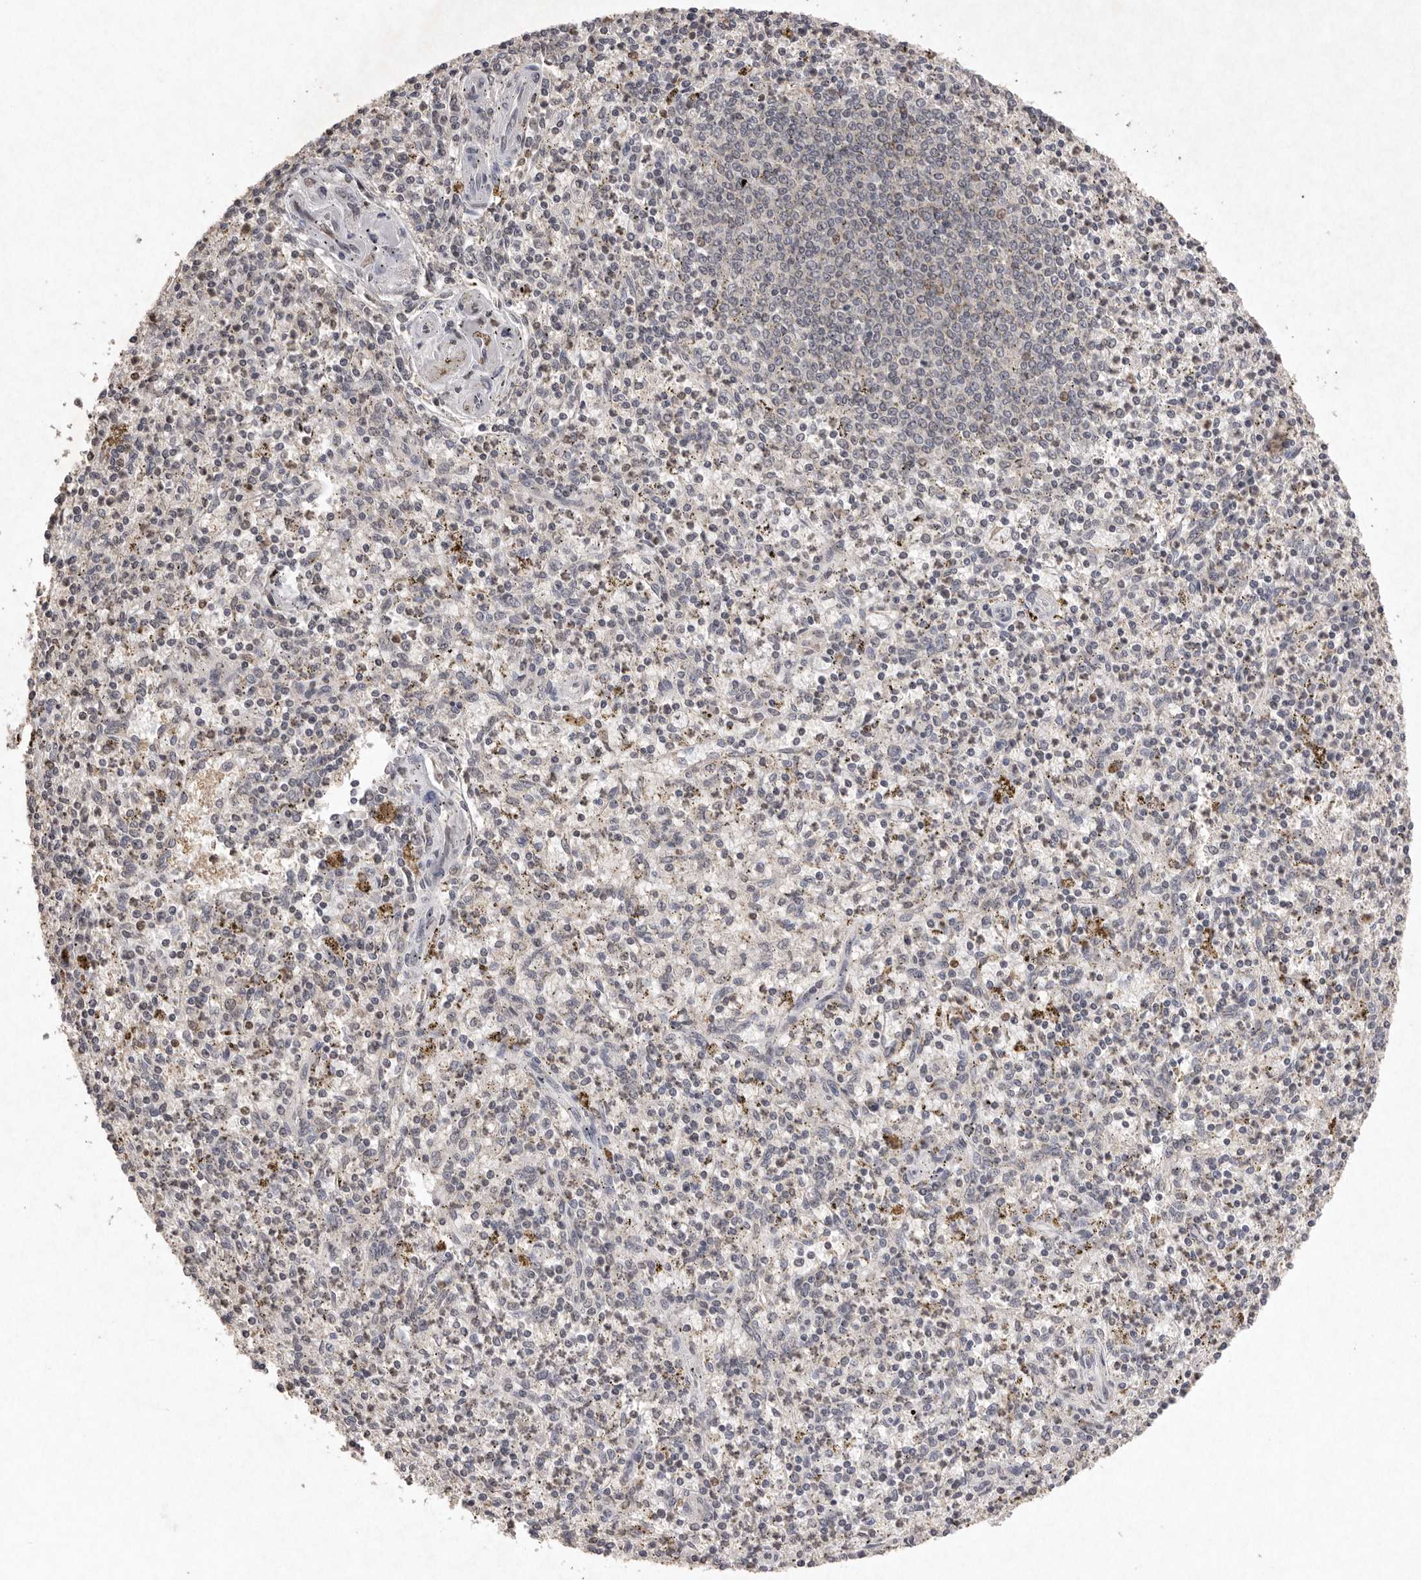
{"staining": {"intensity": "negative", "quantity": "none", "location": "none"}, "tissue": "spleen", "cell_type": "Cells in red pulp", "image_type": "normal", "snomed": [{"axis": "morphology", "description": "Normal tissue, NOS"}, {"axis": "topography", "description": "Spleen"}], "caption": "This is a photomicrograph of IHC staining of unremarkable spleen, which shows no positivity in cells in red pulp. (Stains: DAB immunohistochemistry (IHC) with hematoxylin counter stain, Microscopy: brightfield microscopy at high magnification).", "gene": "APLNR", "patient": {"sex": "male", "age": 72}}